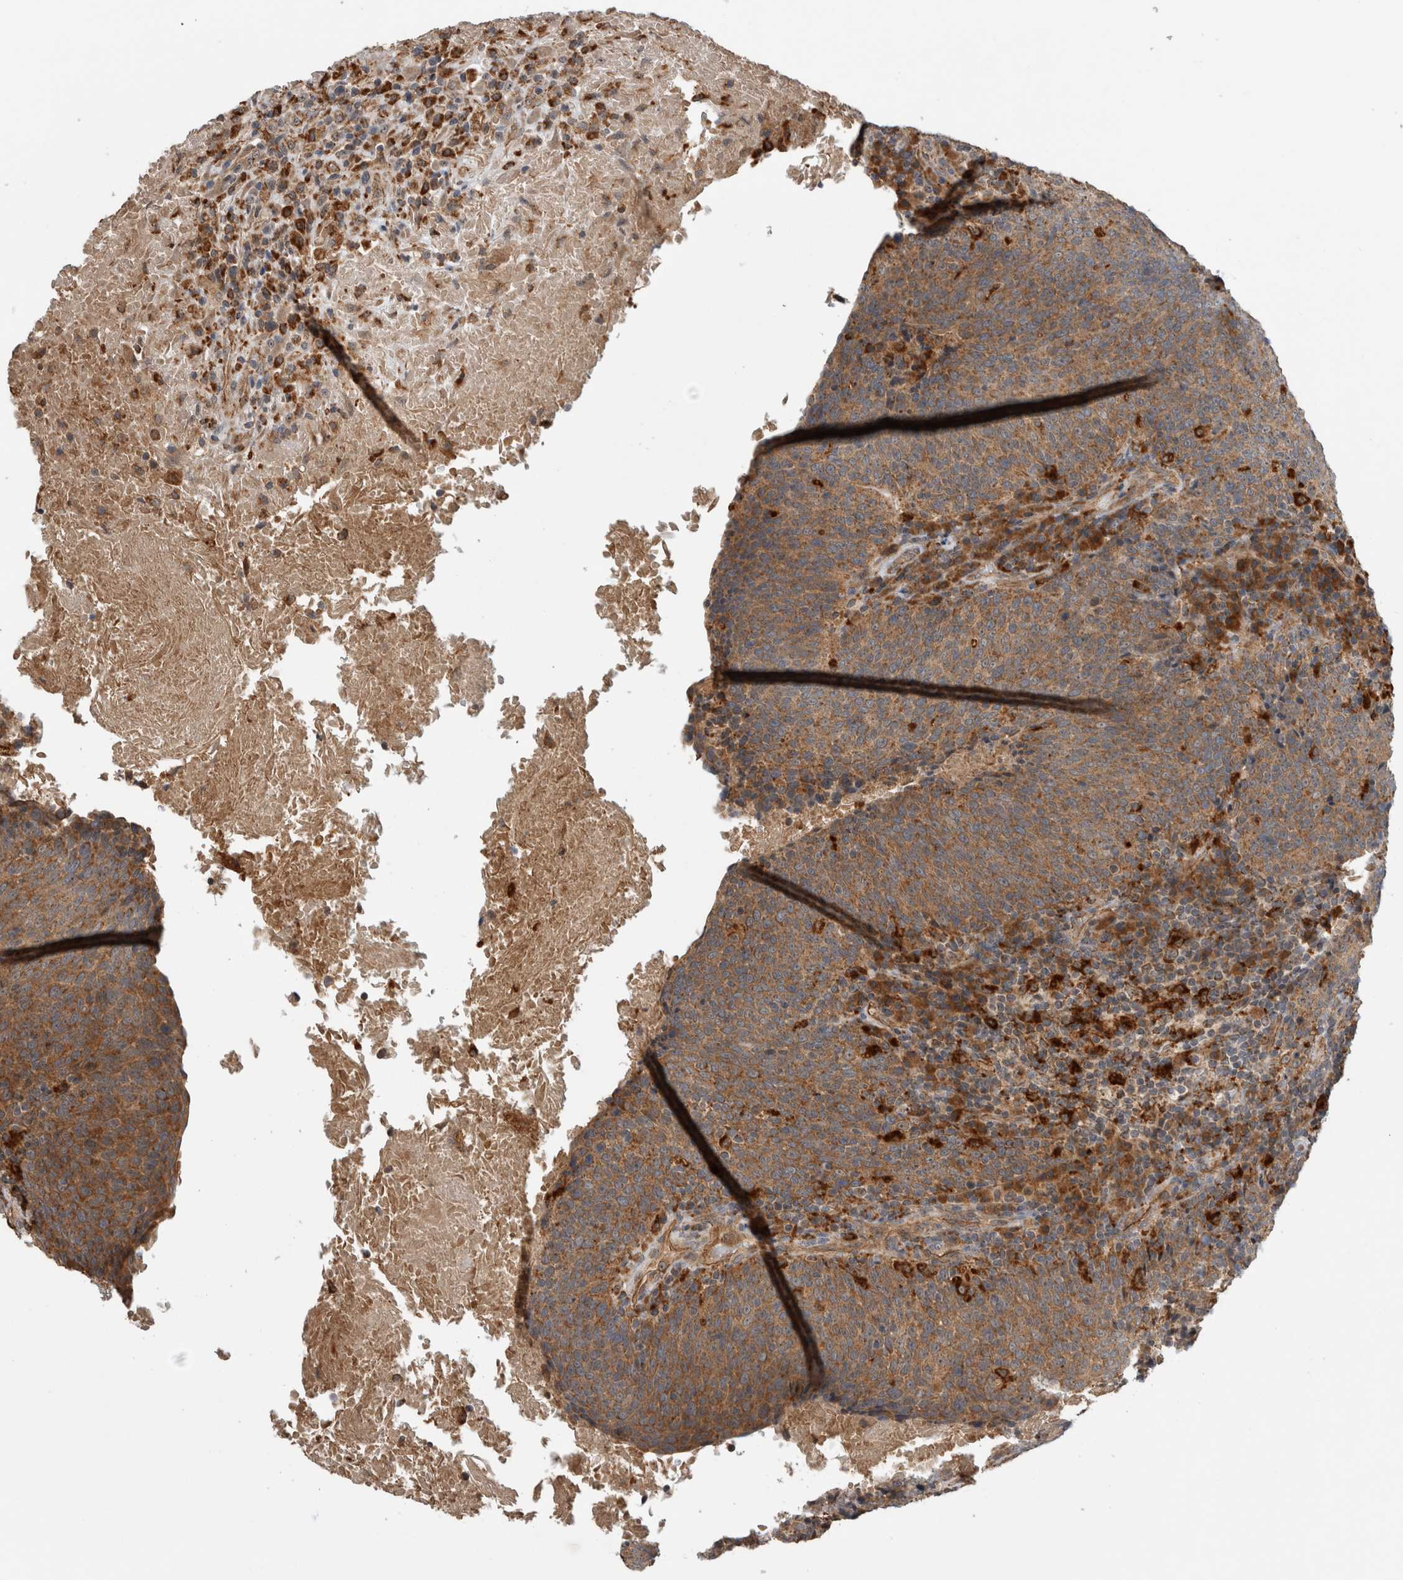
{"staining": {"intensity": "moderate", "quantity": ">75%", "location": "cytoplasmic/membranous"}, "tissue": "head and neck cancer", "cell_type": "Tumor cells", "image_type": "cancer", "snomed": [{"axis": "morphology", "description": "Squamous cell carcinoma, NOS"}, {"axis": "morphology", "description": "Squamous cell carcinoma, metastatic, NOS"}, {"axis": "topography", "description": "Lymph node"}, {"axis": "topography", "description": "Head-Neck"}], "caption": "A photomicrograph of head and neck cancer (squamous cell carcinoma) stained for a protein shows moderate cytoplasmic/membranous brown staining in tumor cells.", "gene": "ADGRL3", "patient": {"sex": "male", "age": 62}}